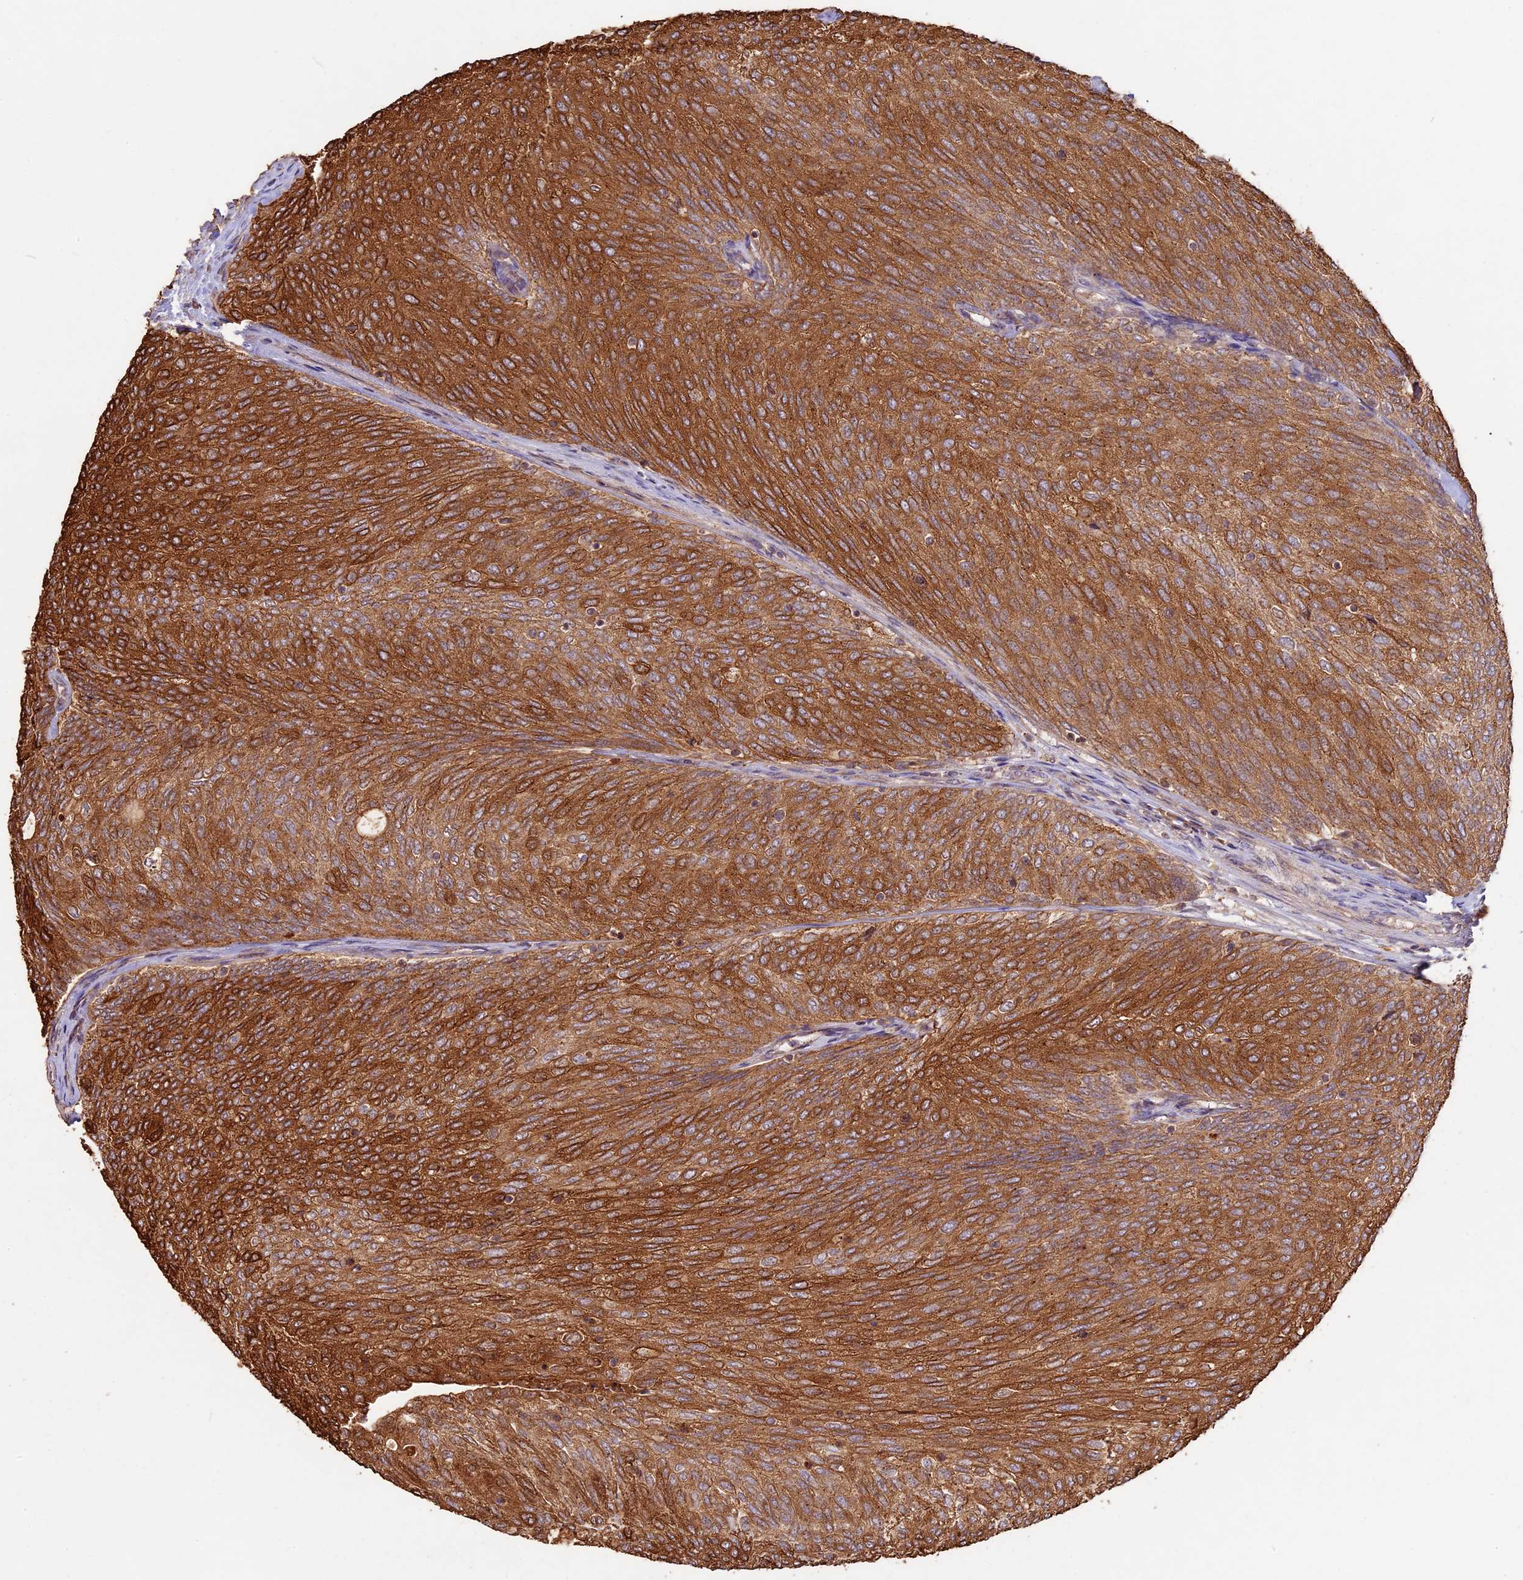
{"staining": {"intensity": "strong", "quantity": ">75%", "location": "cytoplasmic/membranous"}, "tissue": "urothelial cancer", "cell_type": "Tumor cells", "image_type": "cancer", "snomed": [{"axis": "morphology", "description": "Urothelial carcinoma, Low grade"}, {"axis": "topography", "description": "Urinary bladder"}], "caption": "Immunohistochemistry image of urothelial cancer stained for a protein (brown), which shows high levels of strong cytoplasmic/membranous staining in about >75% of tumor cells.", "gene": "BCAS4", "patient": {"sex": "female", "age": 79}}